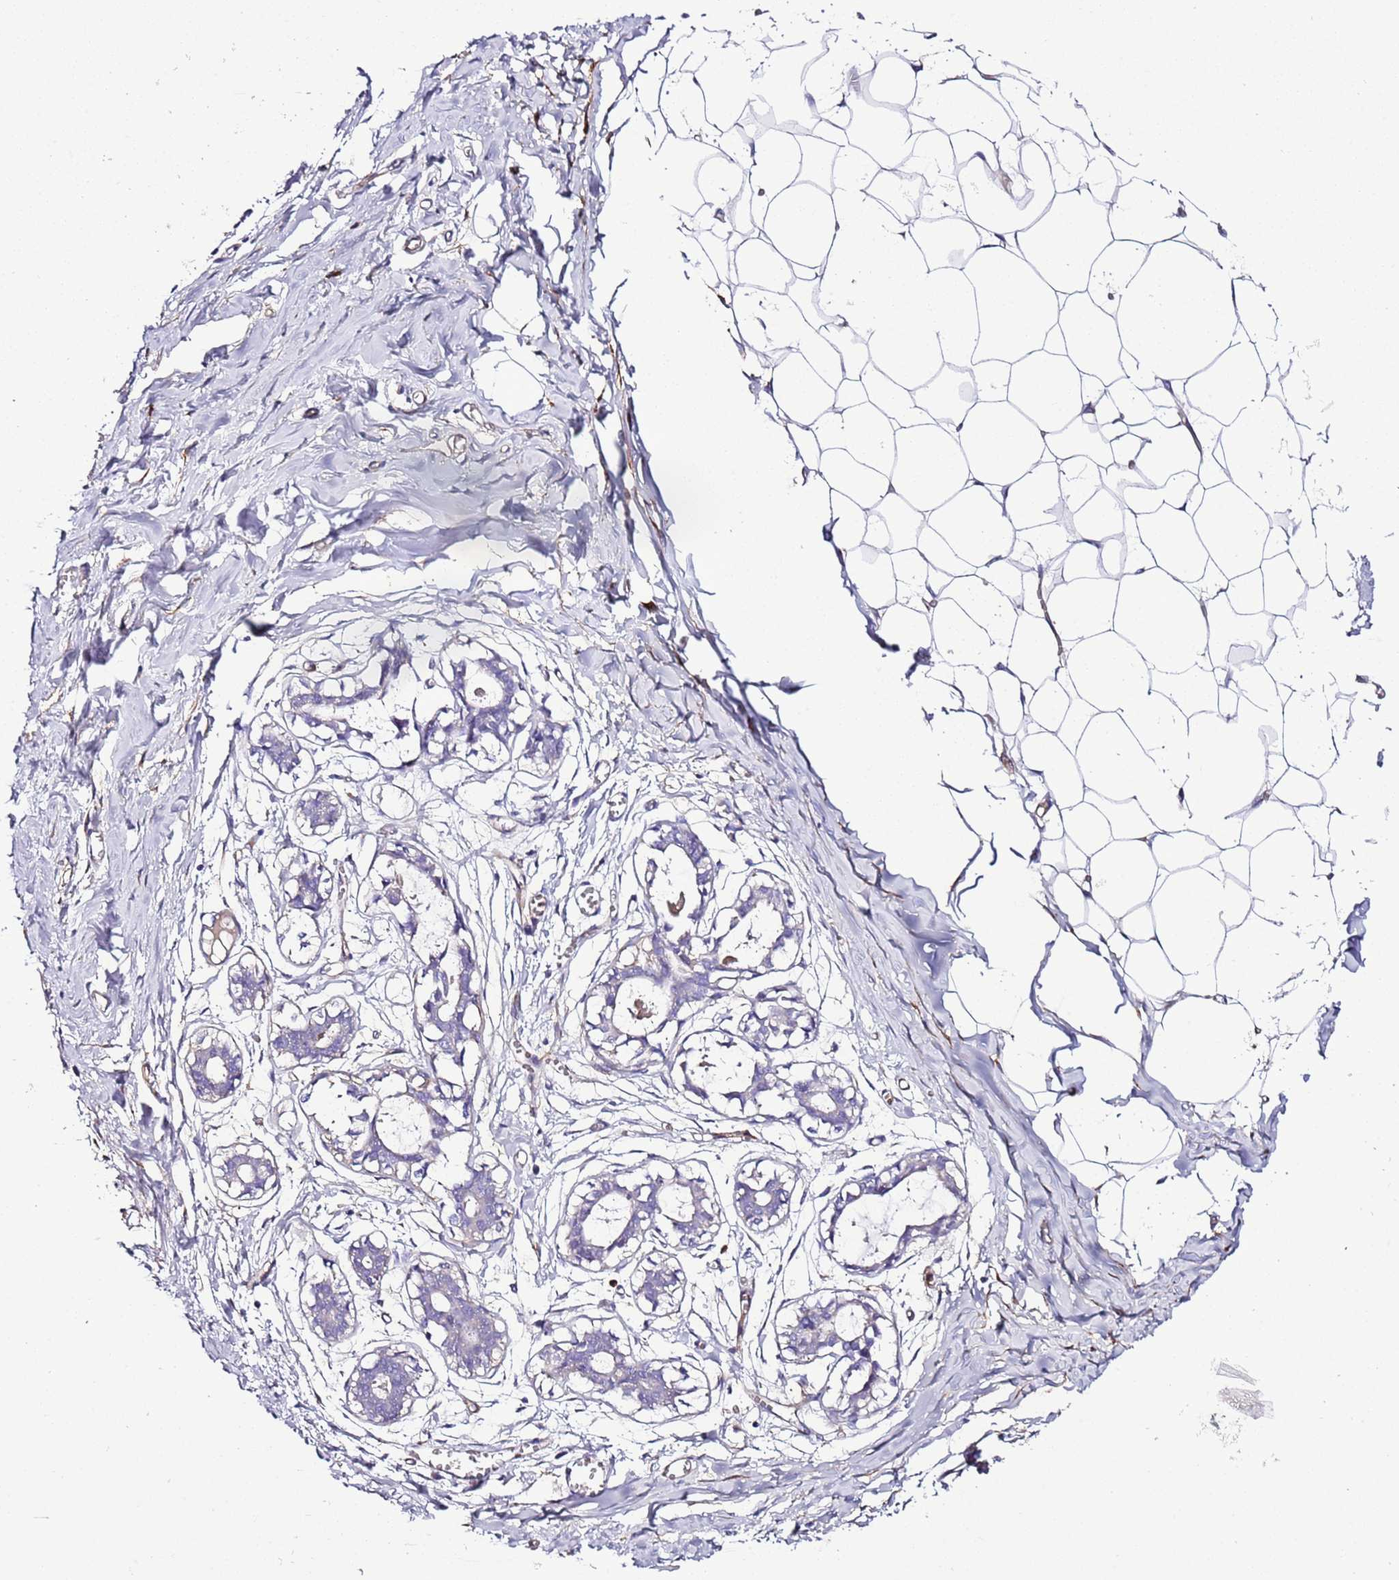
{"staining": {"intensity": "negative", "quantity": "none", "location": "none"}, "tissue": "breast", "cell_type": "Adipocytes", "image_type": "normal", "snomed": [{"axis": "morphology", "description": "Normal tissue, NOS"}, {"axis": "topography", "description": "Breast"}], "caption": "The image demonstrates no significant staining in adipocytes of breast. (DAB immunohistochemistry (IHC) with hematoxylin counter stain).", "gene": "FAM174C", "patient": {"sex": "female", "age": 27}}